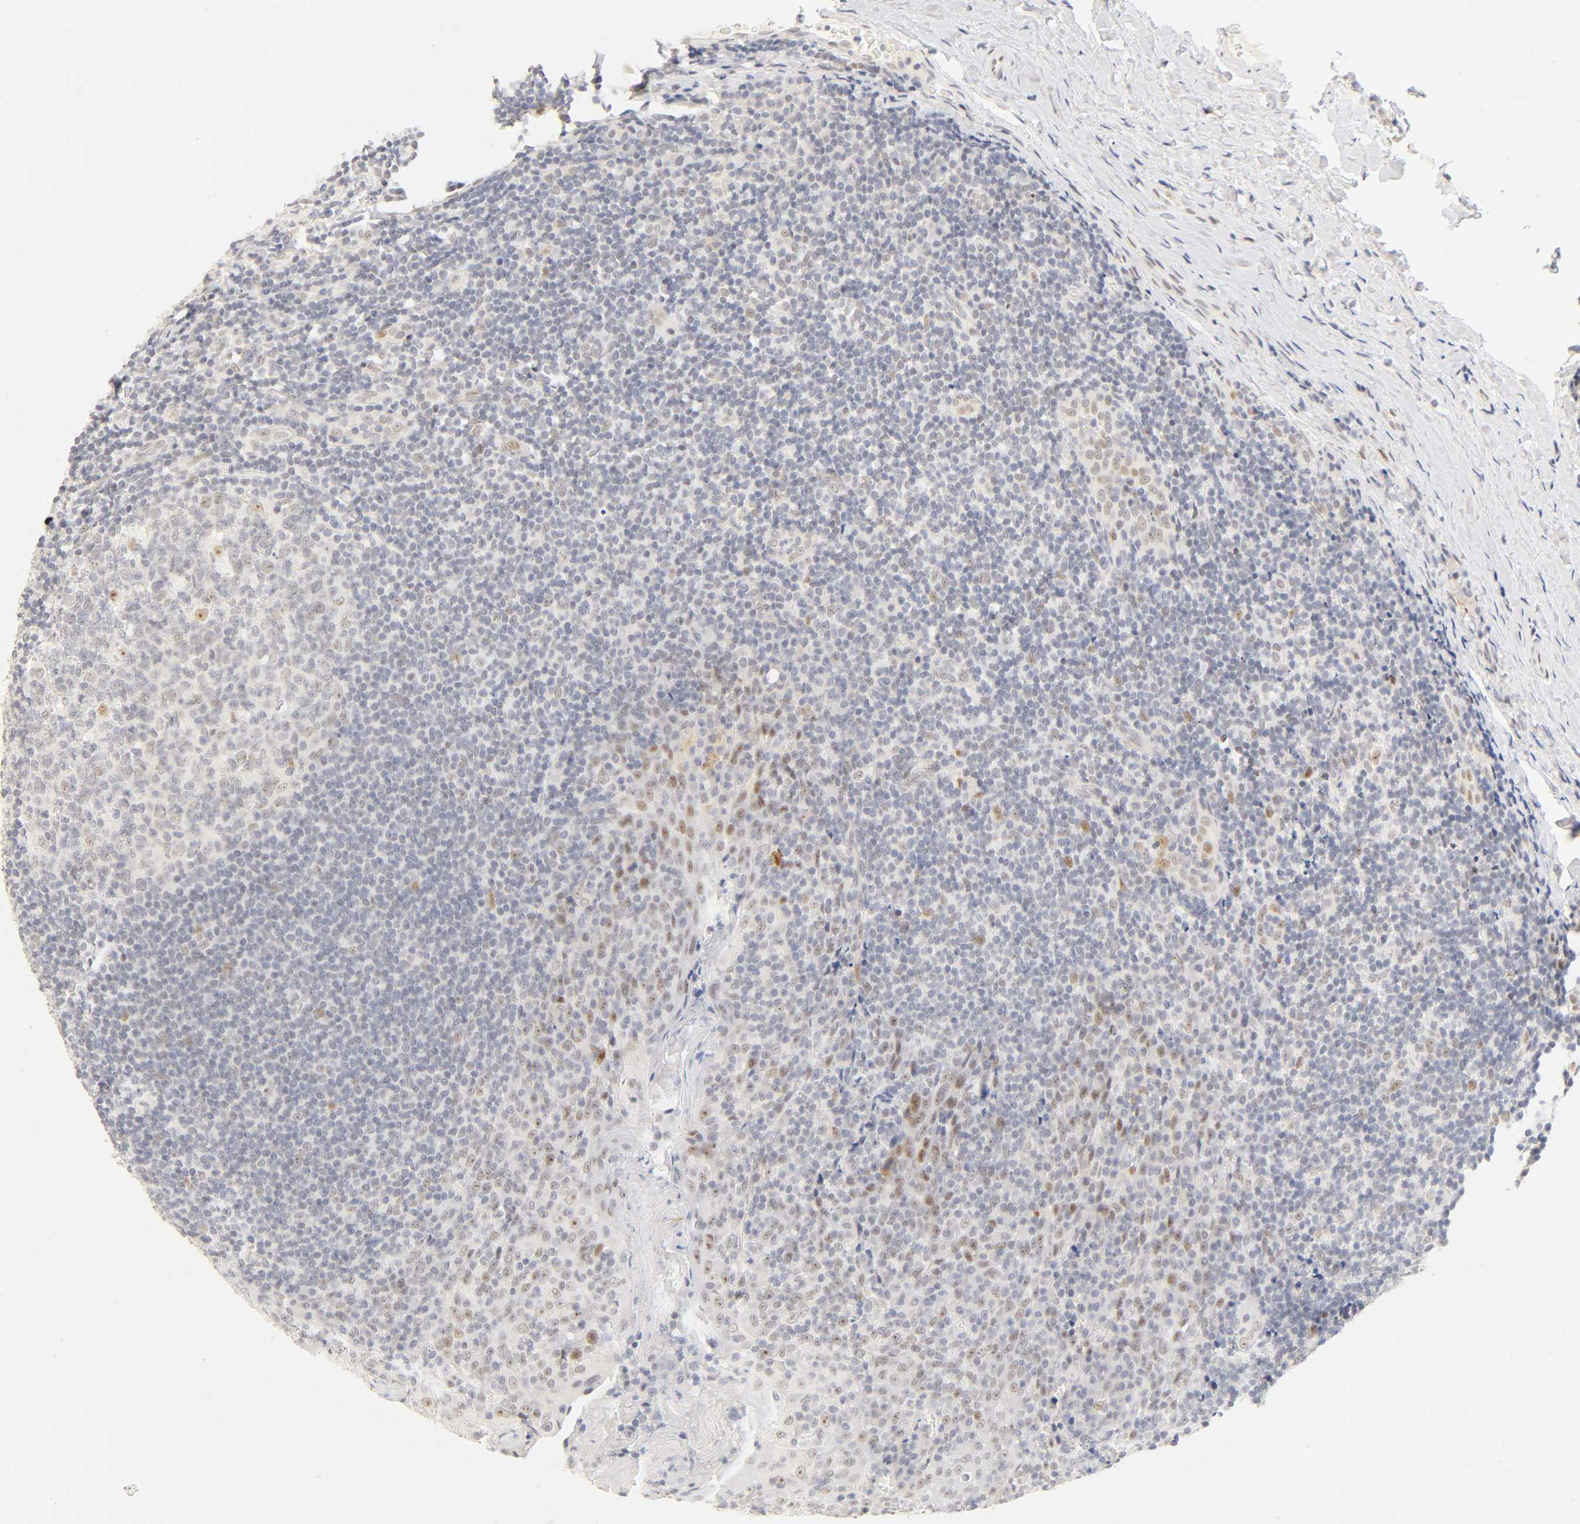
{"staining": {"intensity": "moderate", "quantity": "<25%", "location": "nuclear"}, "tissue": "tonsil", "cell_type": "Germinal center cells", "image_type": "normal", "snomed": [{"axis": "morphology", "description": "Normal tissue, NOS"}, {"axis": "topography", "description": "Tonsil"}], "caption": "Approximately <25% of germinal center cells in unremarkable human tonsil exhibit moderate nuclear protein expression as visualized by brown immunohistochemical staining.", "gene": "MNAT1", "patient": {"sex": "male", "age": 31}}